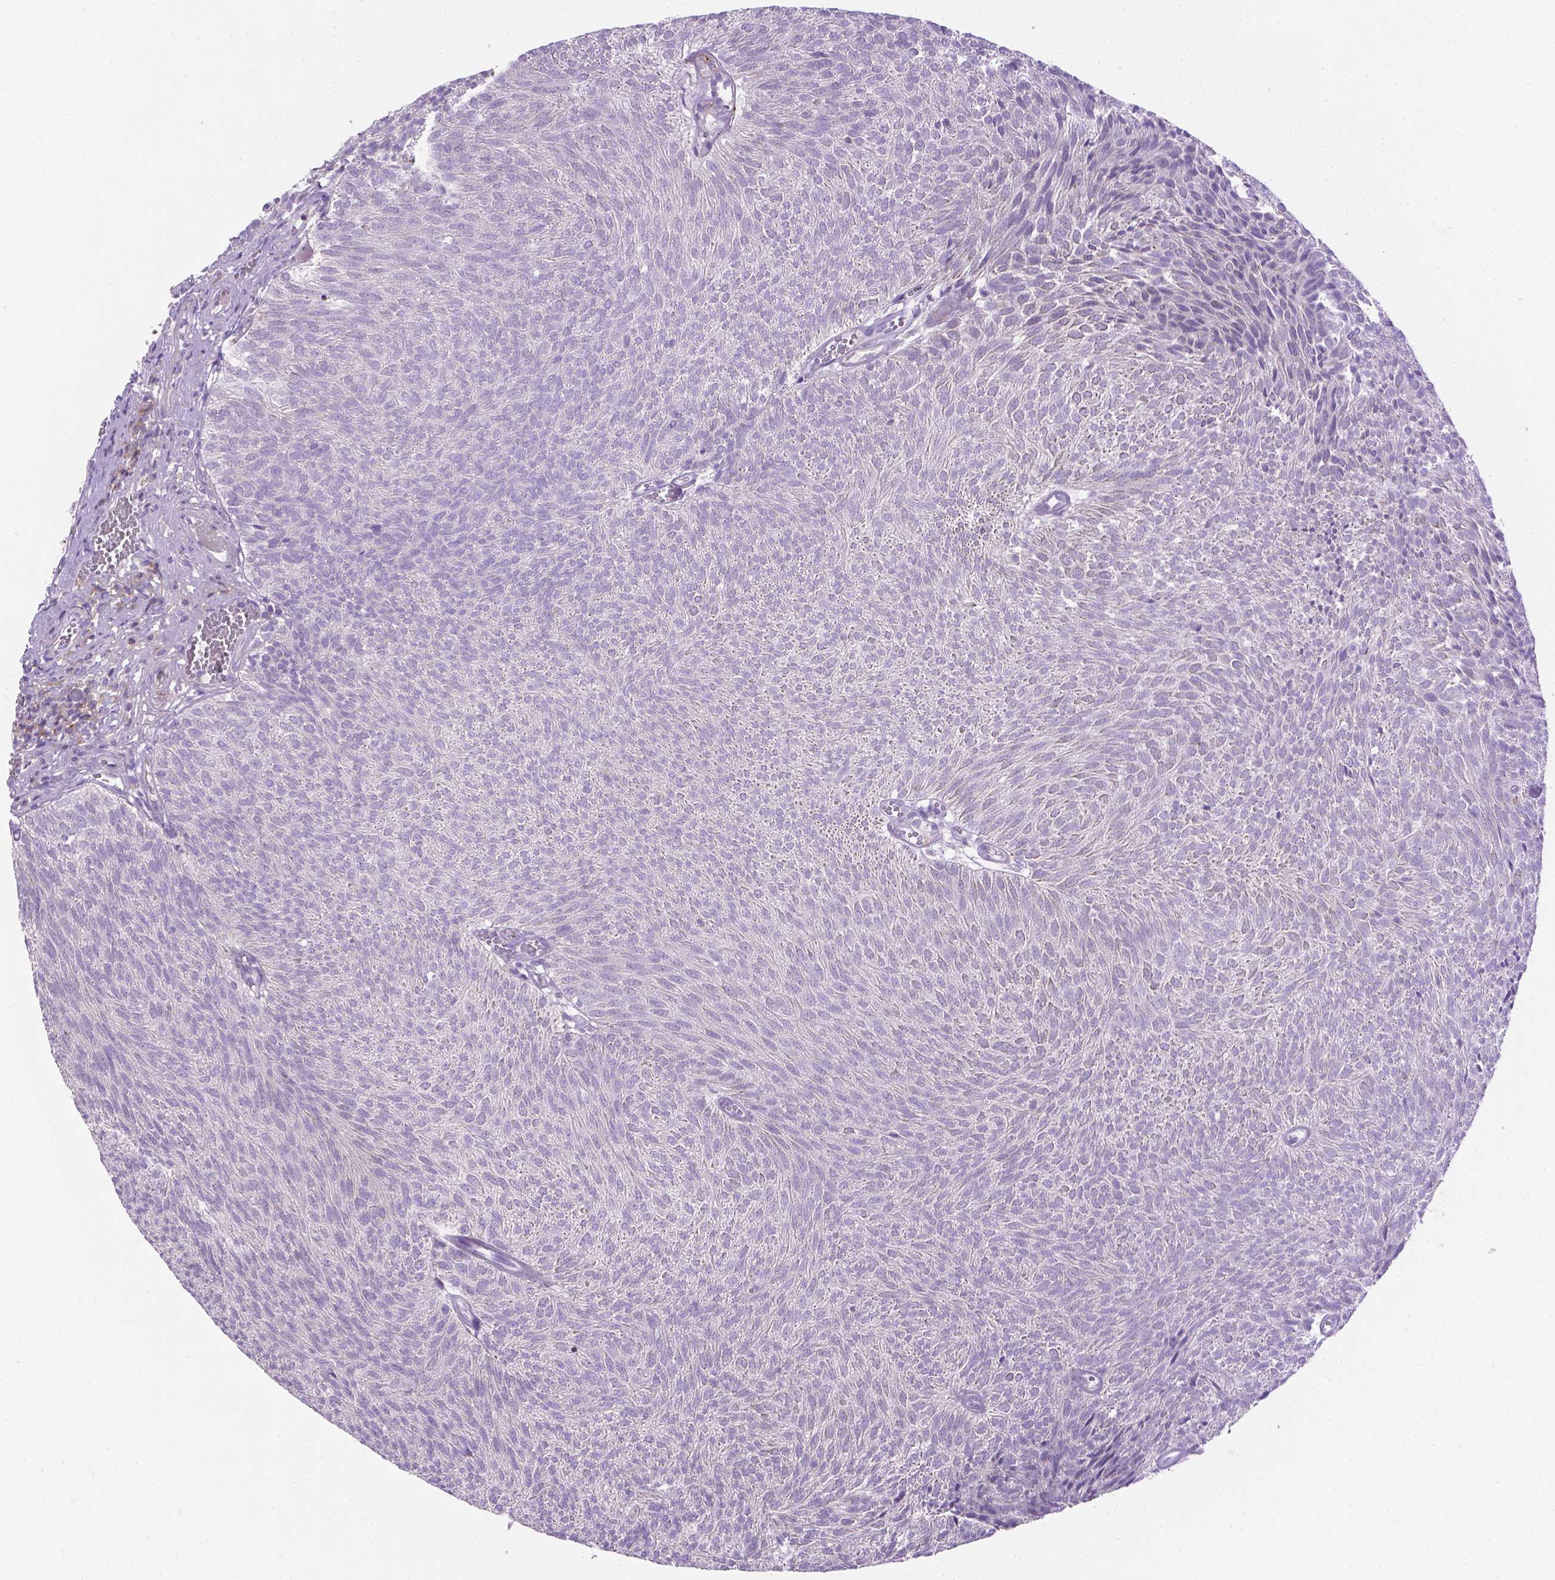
{"staining": {"intensity": "negative", "quantity": "none", "location": "none"}, "tissue": "urothelial cancer", "cell_type": "Tumor cells", "image_type": "cancer", "snomed": [{"axis": "morphology", "description": "Urothelial carcinoma, Low grade"}, {"axis": "topography", "description": "Urinary bladder"}], "caption": "The image displays no staining of tumor cells in urothelial cancer.", "gene": "ACAD10", "patient": {"sex": "male", "age": 77}}